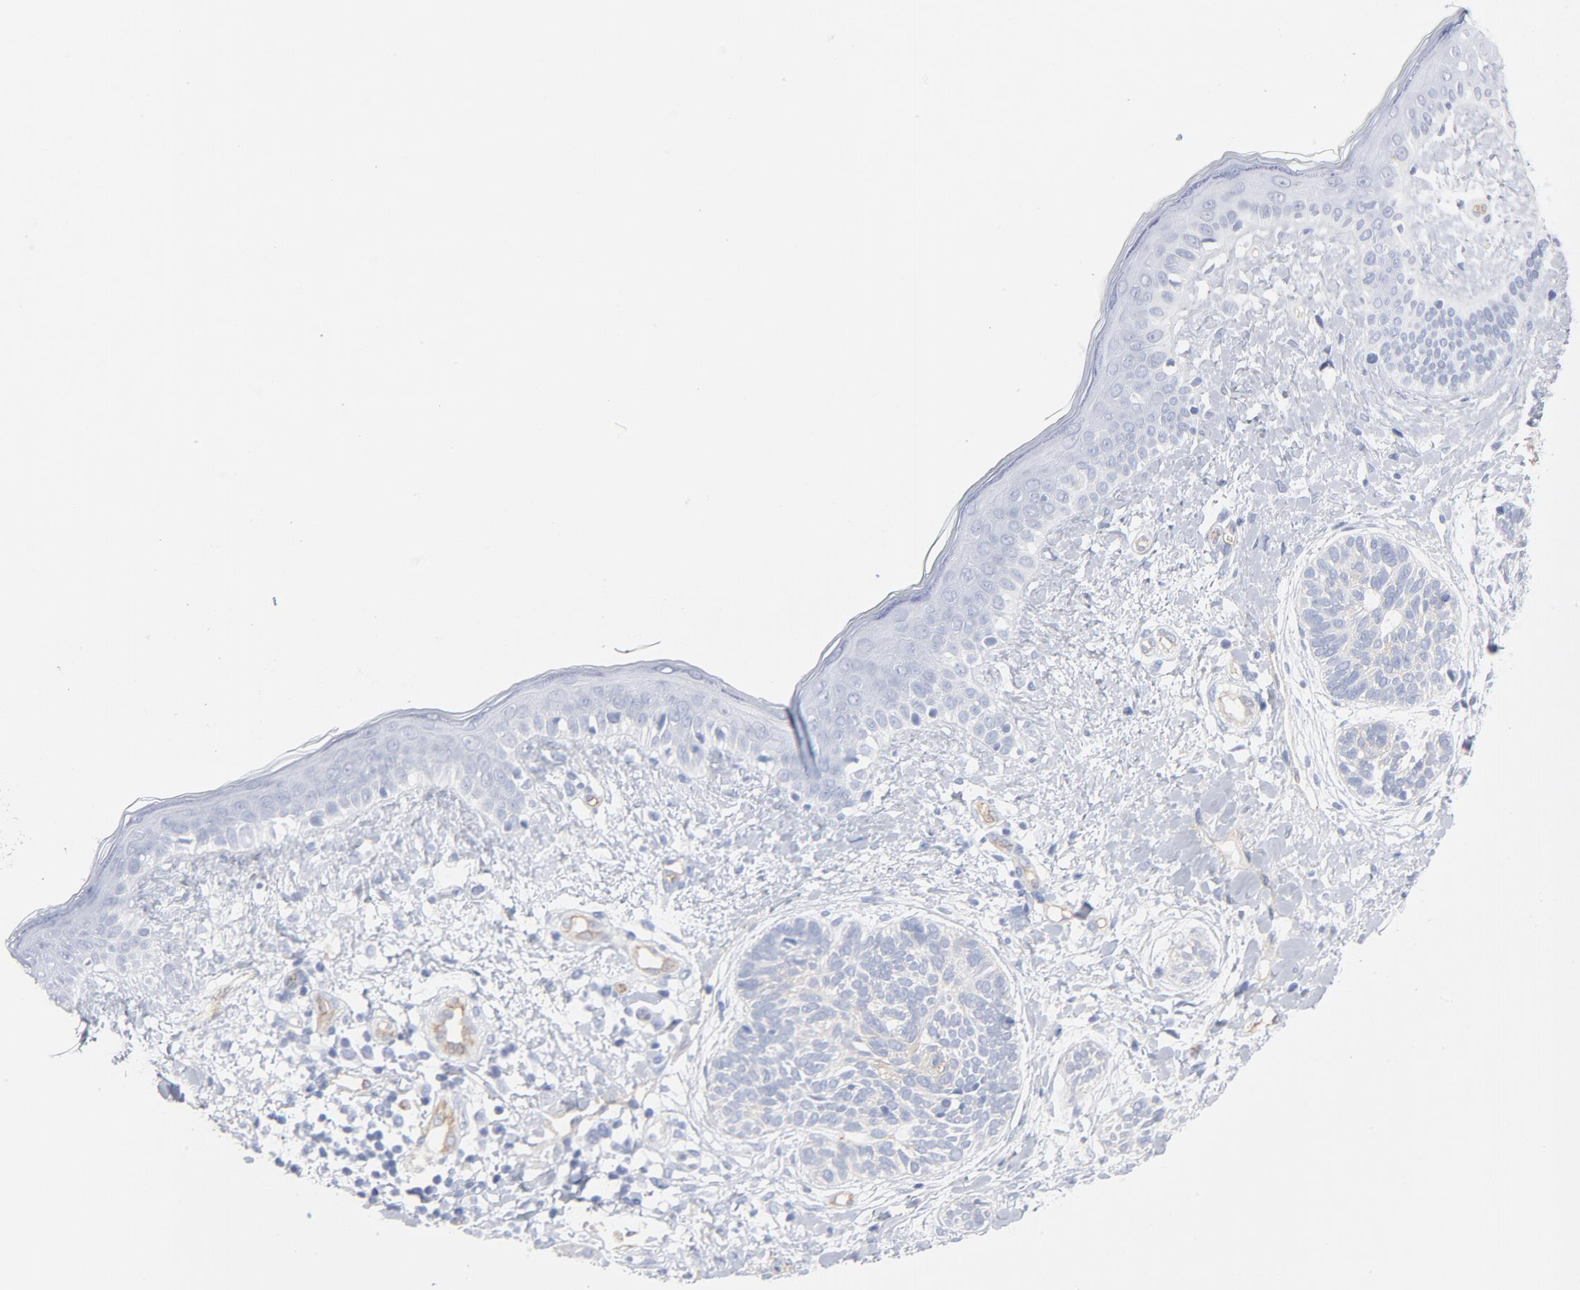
{"staining": {"intensity": "weak", "quantity": "25%-75%", "location": "cytoplasmic/membranous"}, "tissue": "skin cancer", "cell_type": "Tumor cells", "image_type": "cancer", "snomed": [{"axis": "morphology", "description": "Normal tissue, NOS"}, {"axis": "morphology", "description": "Basal cell carcinoma"}, {"axis": "topography", "description": "Skin"}], "caption": "A photomicrograph of skin cancer (basal cell carcinoma) stained for a protein demonstrates weak cytoplasmic/membranous brown staining in tumor cells.", "gene": "SHANK3", "patient": {"sex": "male", "age": 63}}